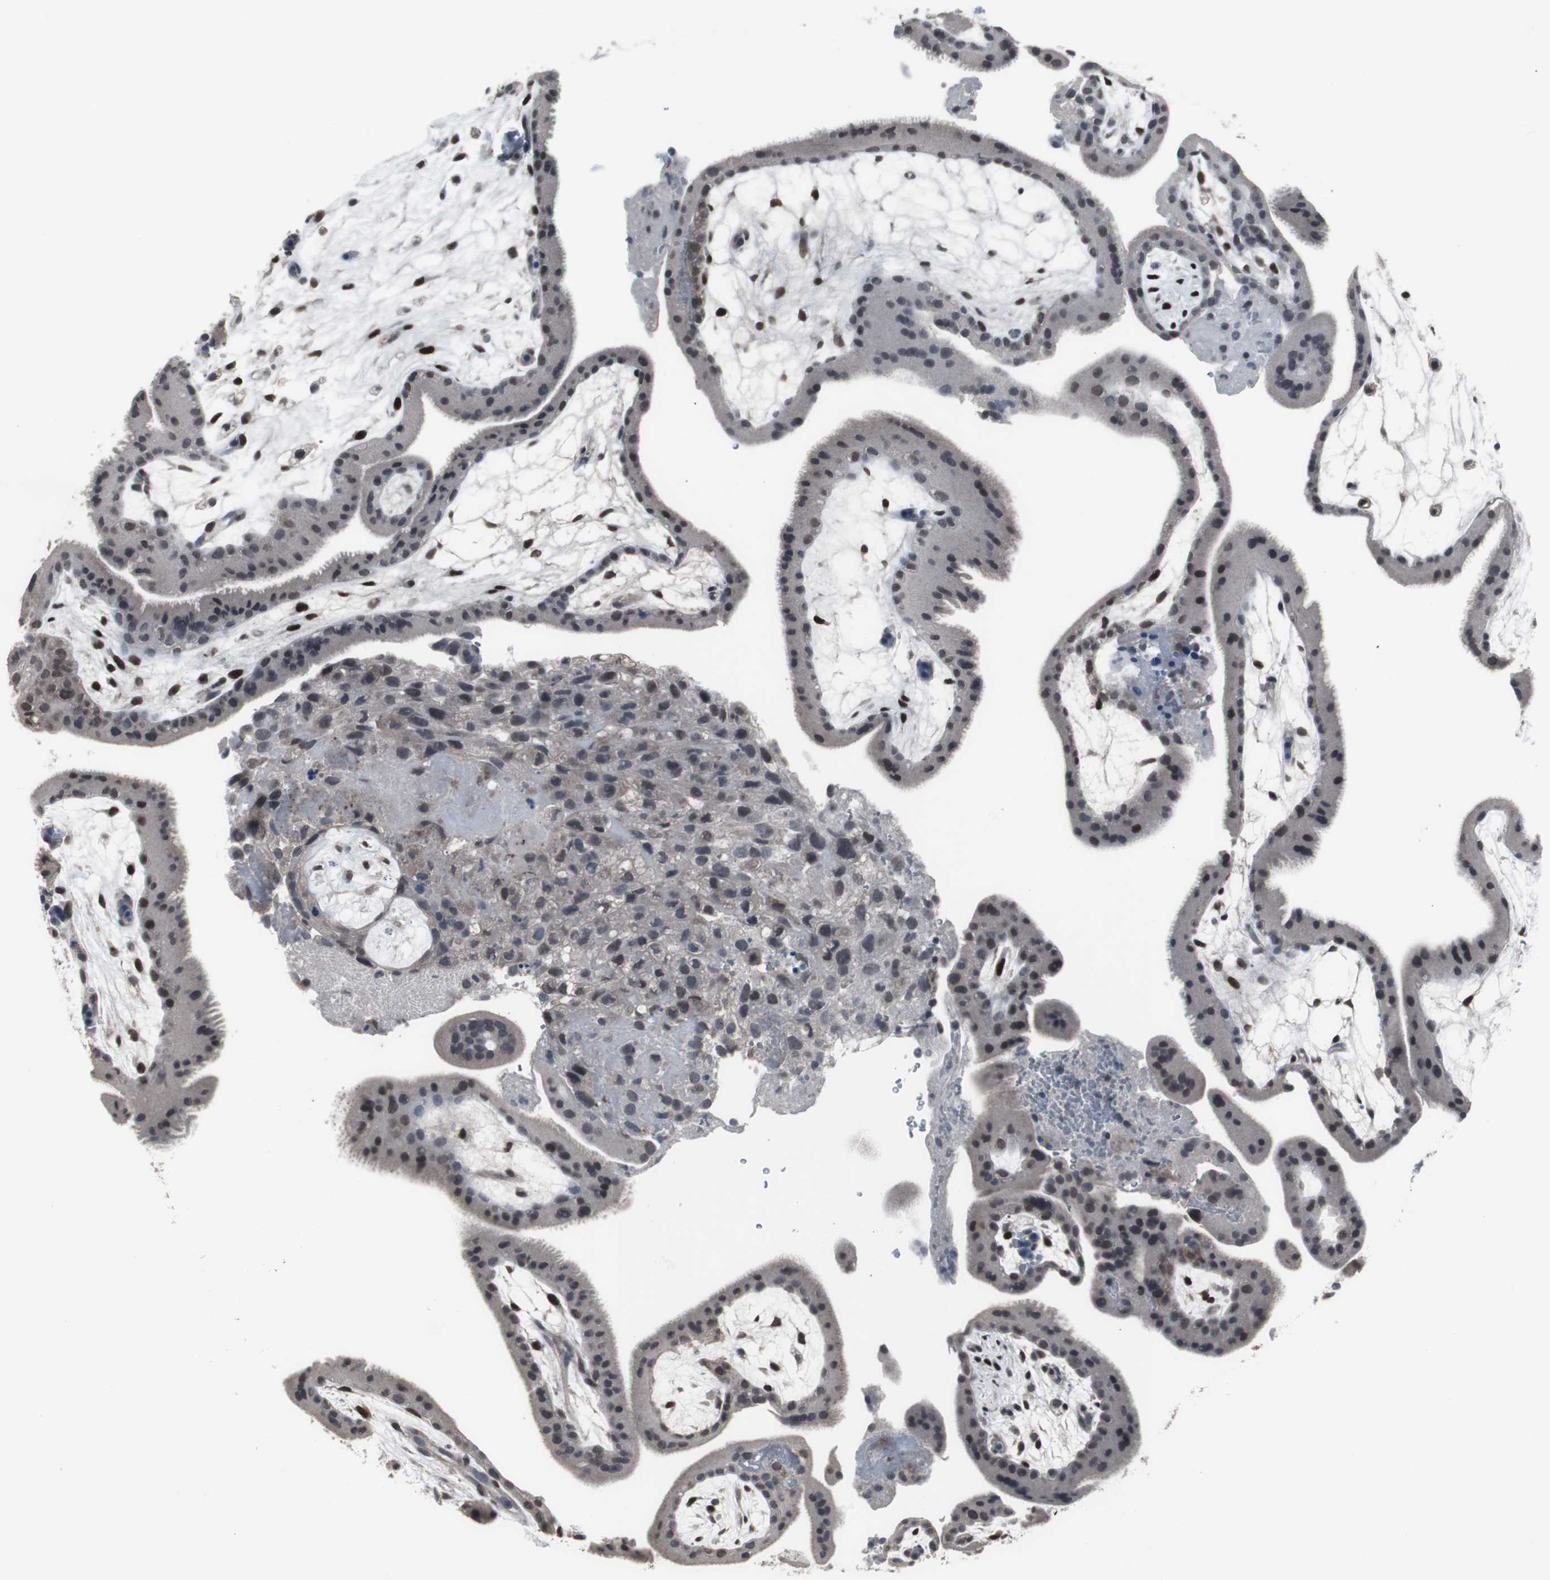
{"staining": {"intensity": "strong", "quantity": "25%-75%", "location": "nuclear"}, "tissue": "placenta", "cell_type": "Trophoblastic cells", "image_type": "normal", "snomed": [{"axis": "morphology", "description": "Normal tissue, NOS"}, {"axis": "topography", "description": "Placenta"}], "caption": "Strong nuclear expression is appreciated in approximately 25%-75% of trophoblastic cells in unremarkable placenta. The protein is stained brown, and the nuclei are stained in blue (DAB IHC with brightfield microscopy, high magnification).", "gene": "FOXP4", "patient": {"sex": "female", "age": 19}}